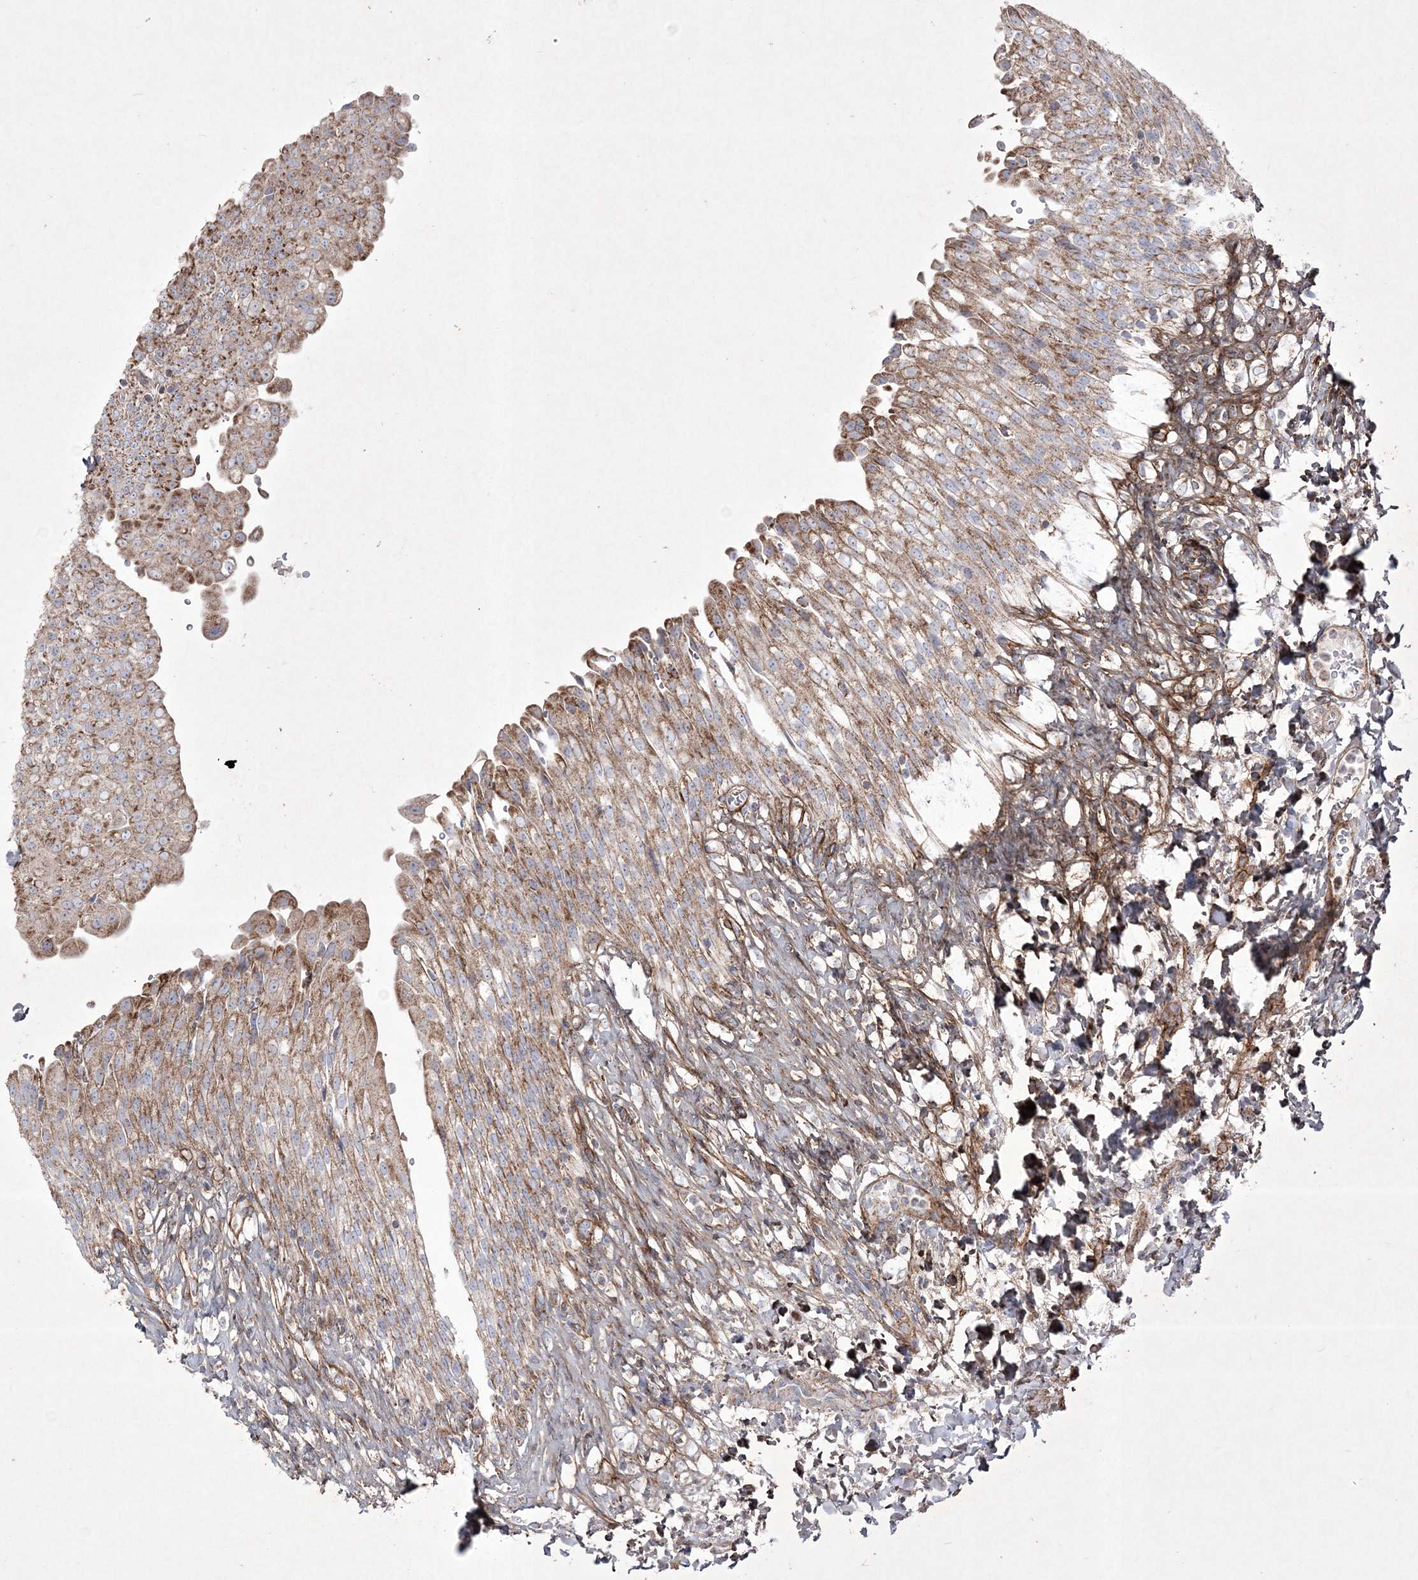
{"staining": {"intensity": "moderate", "quantity": ">75%", "location": "cytoplasmic/membranous"}, "tissue": "urinary bladder", "cell_type": "Urothelial cells", "image_type": "normal", "snomed": [{"axis": "morphology", "description": "Urothelial carcinoma, High grade"}, {"axis": "topography", "description": "Urinary bladder"}], "caption": "Protein expression analysis of benign urinary bladder reveals moderate cytoplasmic/membranous expression in about >75% of urothelial cells.", "gene": "RICTOR", "patient": {"sex": "male", "age": 46}}